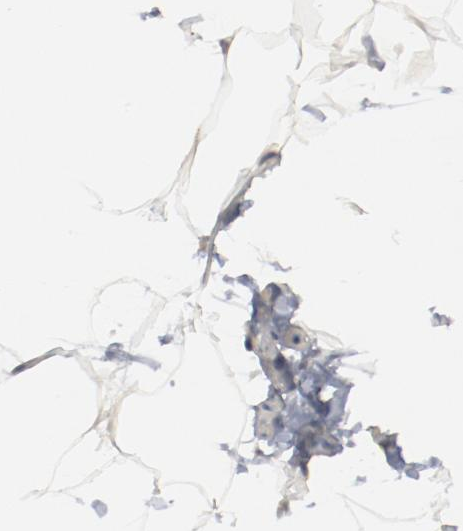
{"staining": {"intensity": "negative", "quantity": "none", "location": "none"}, "tissue": "adipose tissue", "cell_type": "Adipocytes", "image_type": "normal", "snomed": [{"axis": "morphology", "description": "Normal tissue, NOS"}, {"axis": "topography", "description": "Vascular tissue"}], "caption": "Histopathology image shows no protein staining in adipocytes of unremarkable adipose tissue. Brightfield microscopy of immunohistochemistry (IHC) stained with DAB (brown) and hematoxylin (blue), captured at high magnification.", "gene": "CDK1", "patient": {"sex": "male", "age": 41}}